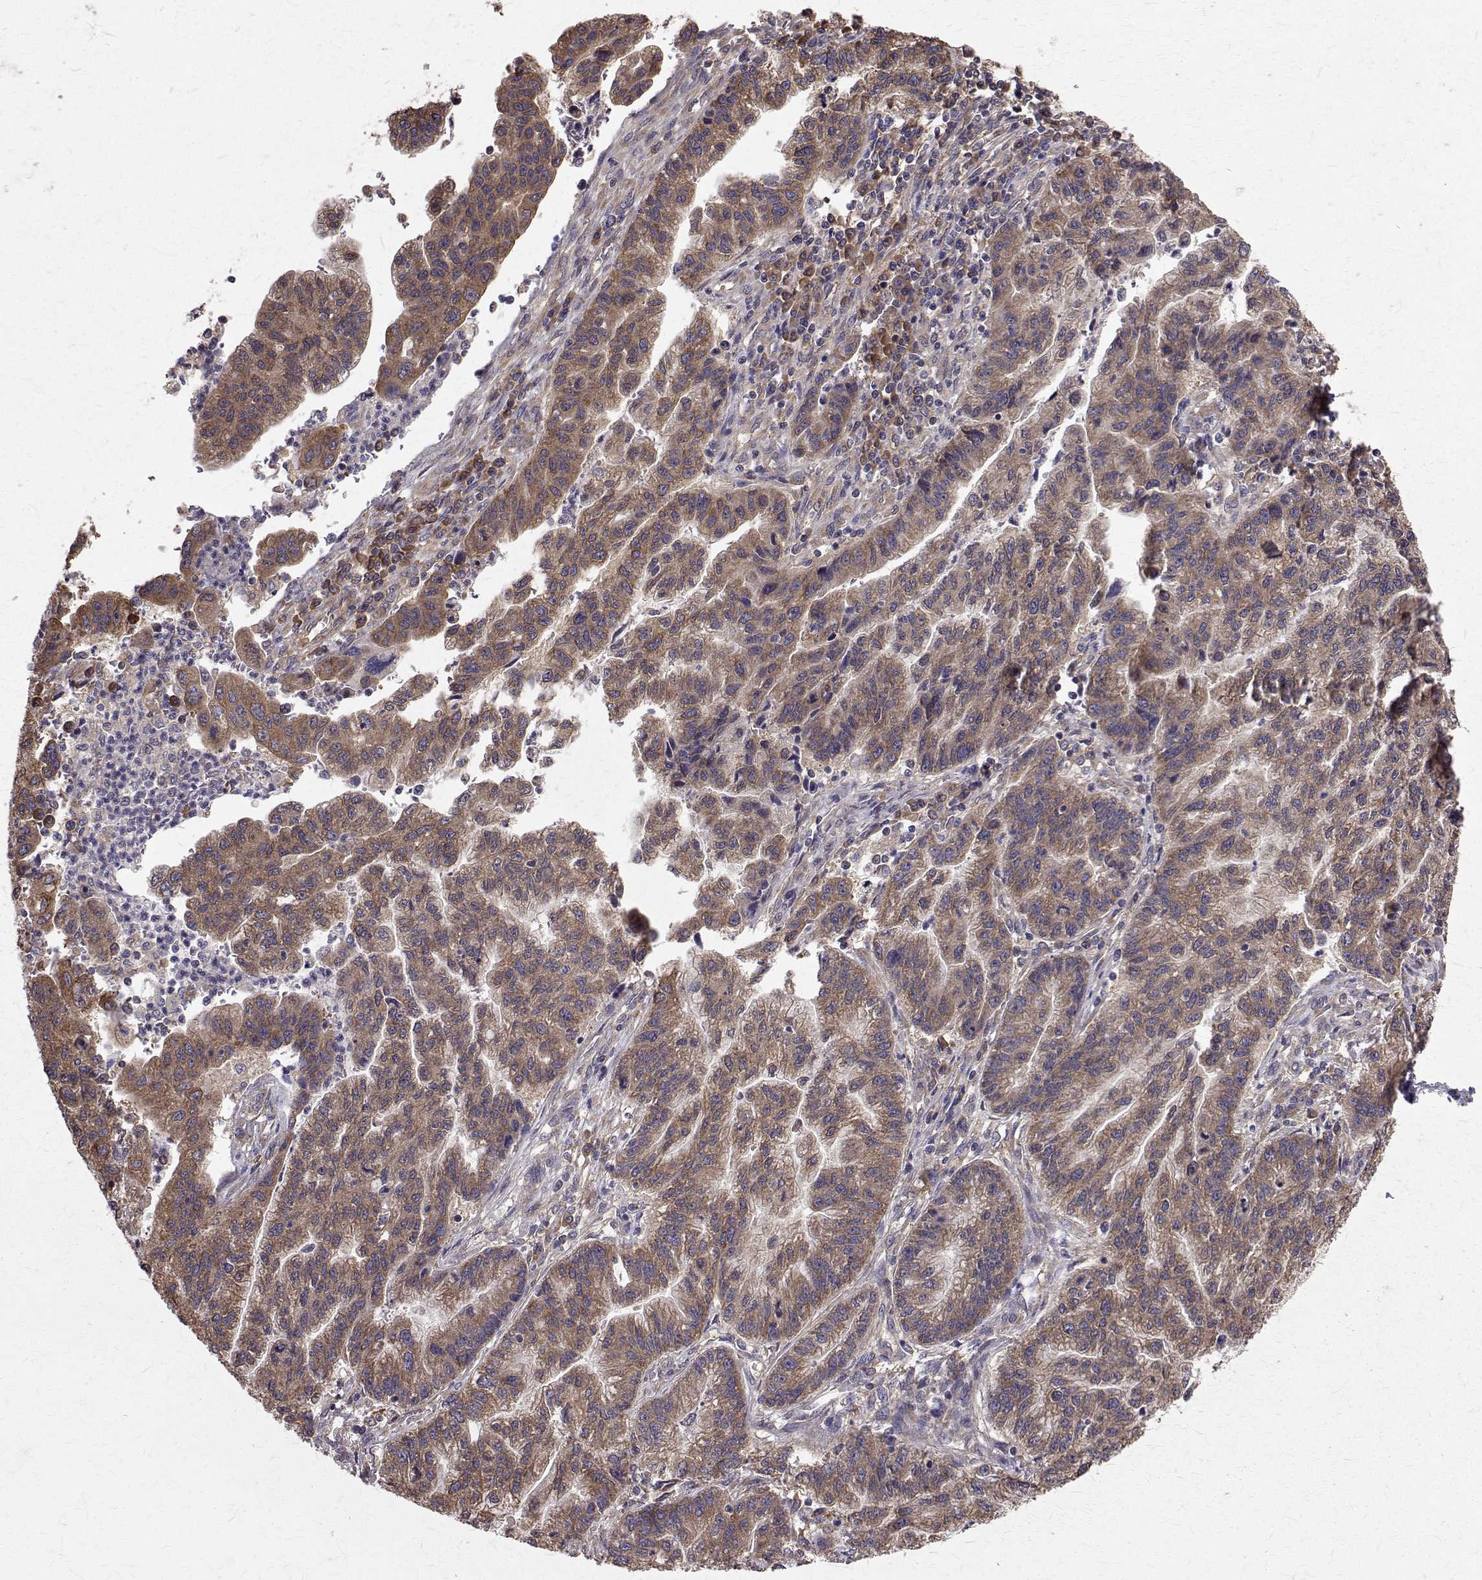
{"staining": {"intensity": "moderate", "quantity": ">75%", "location": "cytoplasmic/membranous"}, "tissue": "stomach cancer", "cell_type": "Tumor cells", "image_type": "cancer", "snomed": [{"axis": "morphology", "description": "Adenocarcinoma, NOS"}, {"axis": "topography", "description": "Stomach"}], "caption": "DAB immunohistochemical staining of stomach cancer exhibits moderate cytoplasmic/membranous protein staining in approximately >75% of tumor cells.", "gene": "FARSB", "patient": {"sex": "male", "age": 83}}